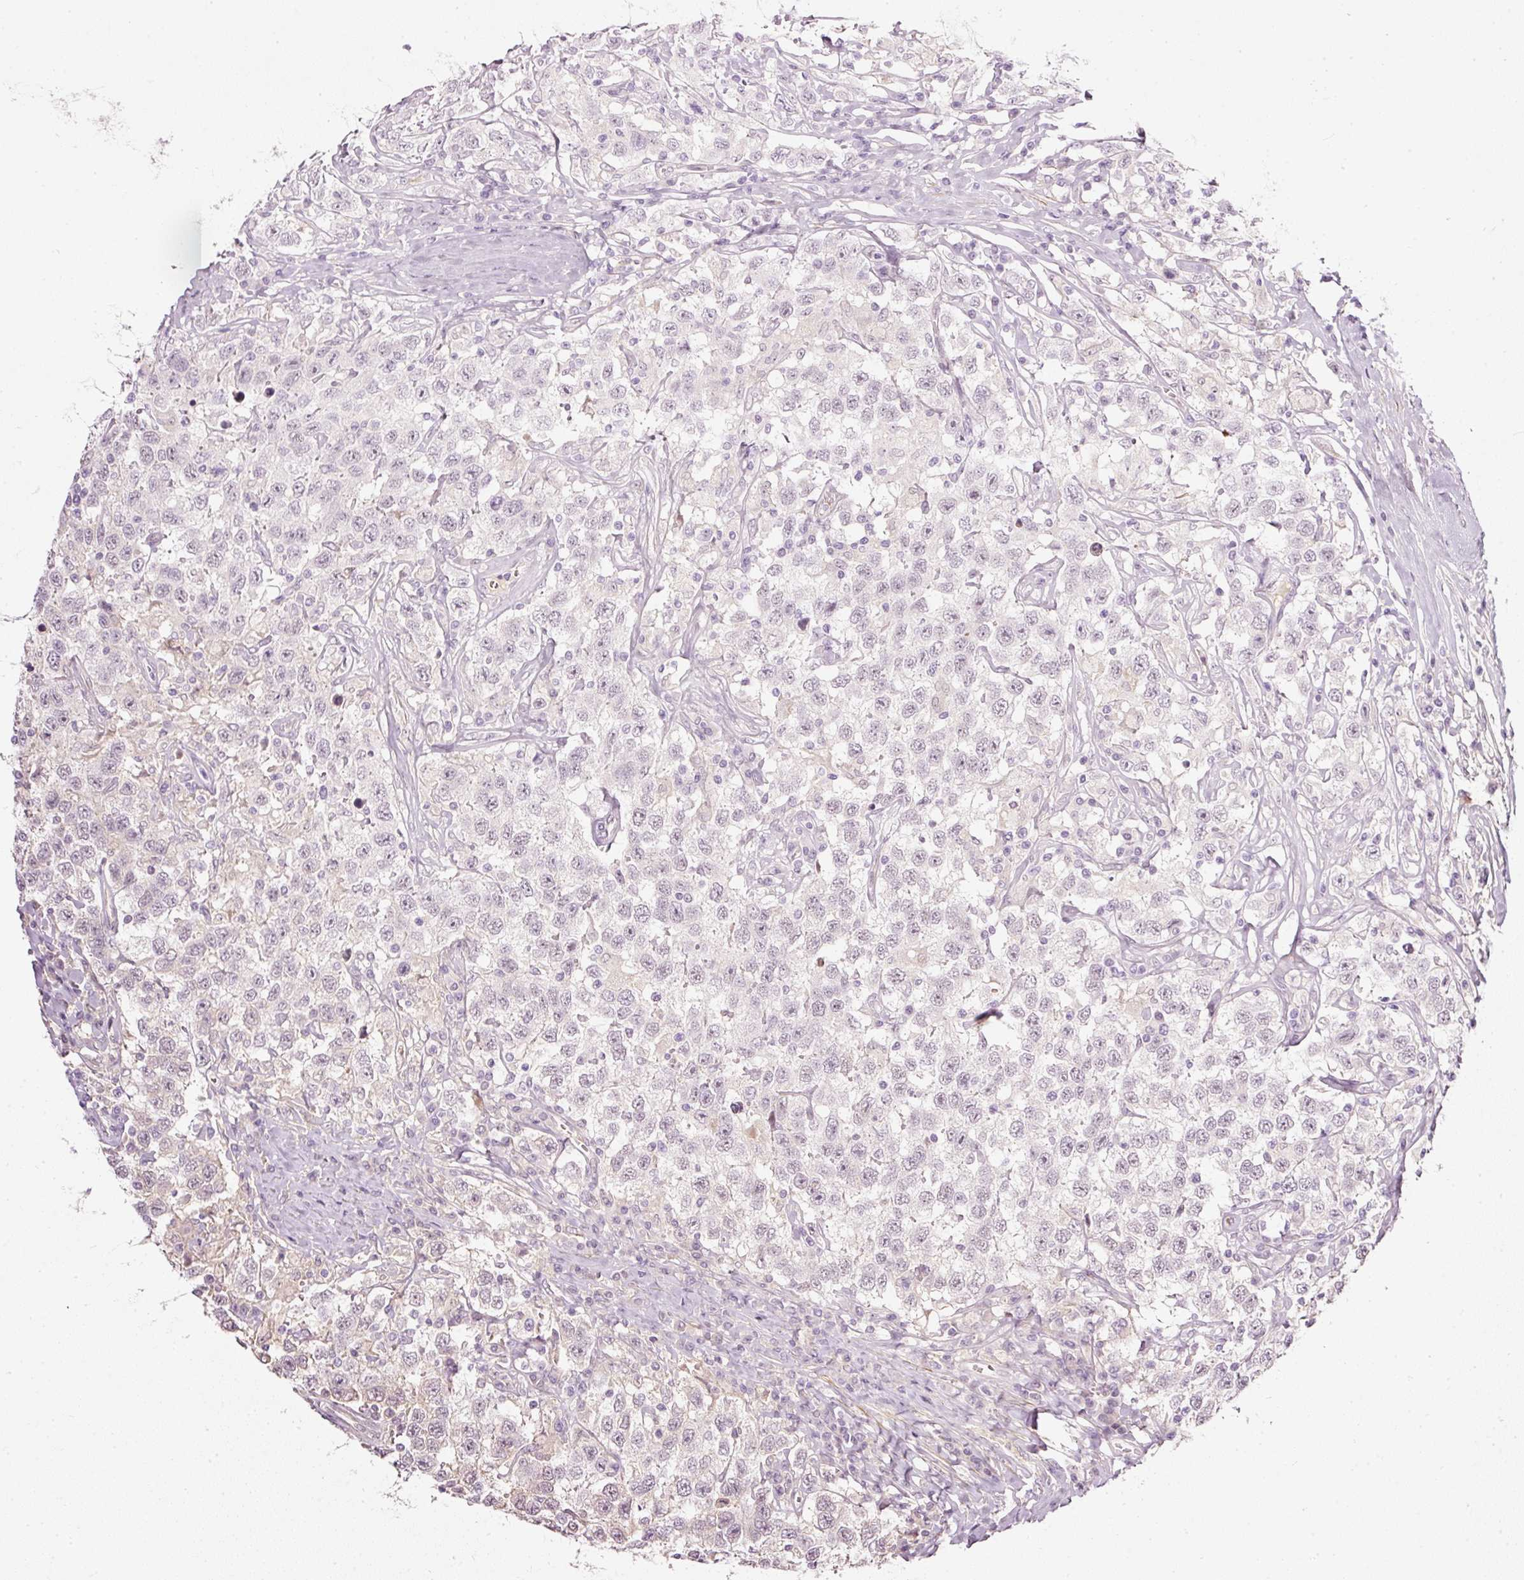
{"staining": {"intensity": "negative", "quantity": "none", "location": "none"}, "tissue": "testis cancer", "cell_type": "Tumor cells", "image_type": "cancer", "snomed": [{"axis": "morphology", "description": "Seminoma, NOS"}, {"axis": "topography", "description": "Testis"}], "caption": "DAB immunohistochemical staining of testis seminoma exhibits no significant expression in tumor cells.", "gene": "TOGARAM1", "patient": {"sex": "male", "age": 41}}